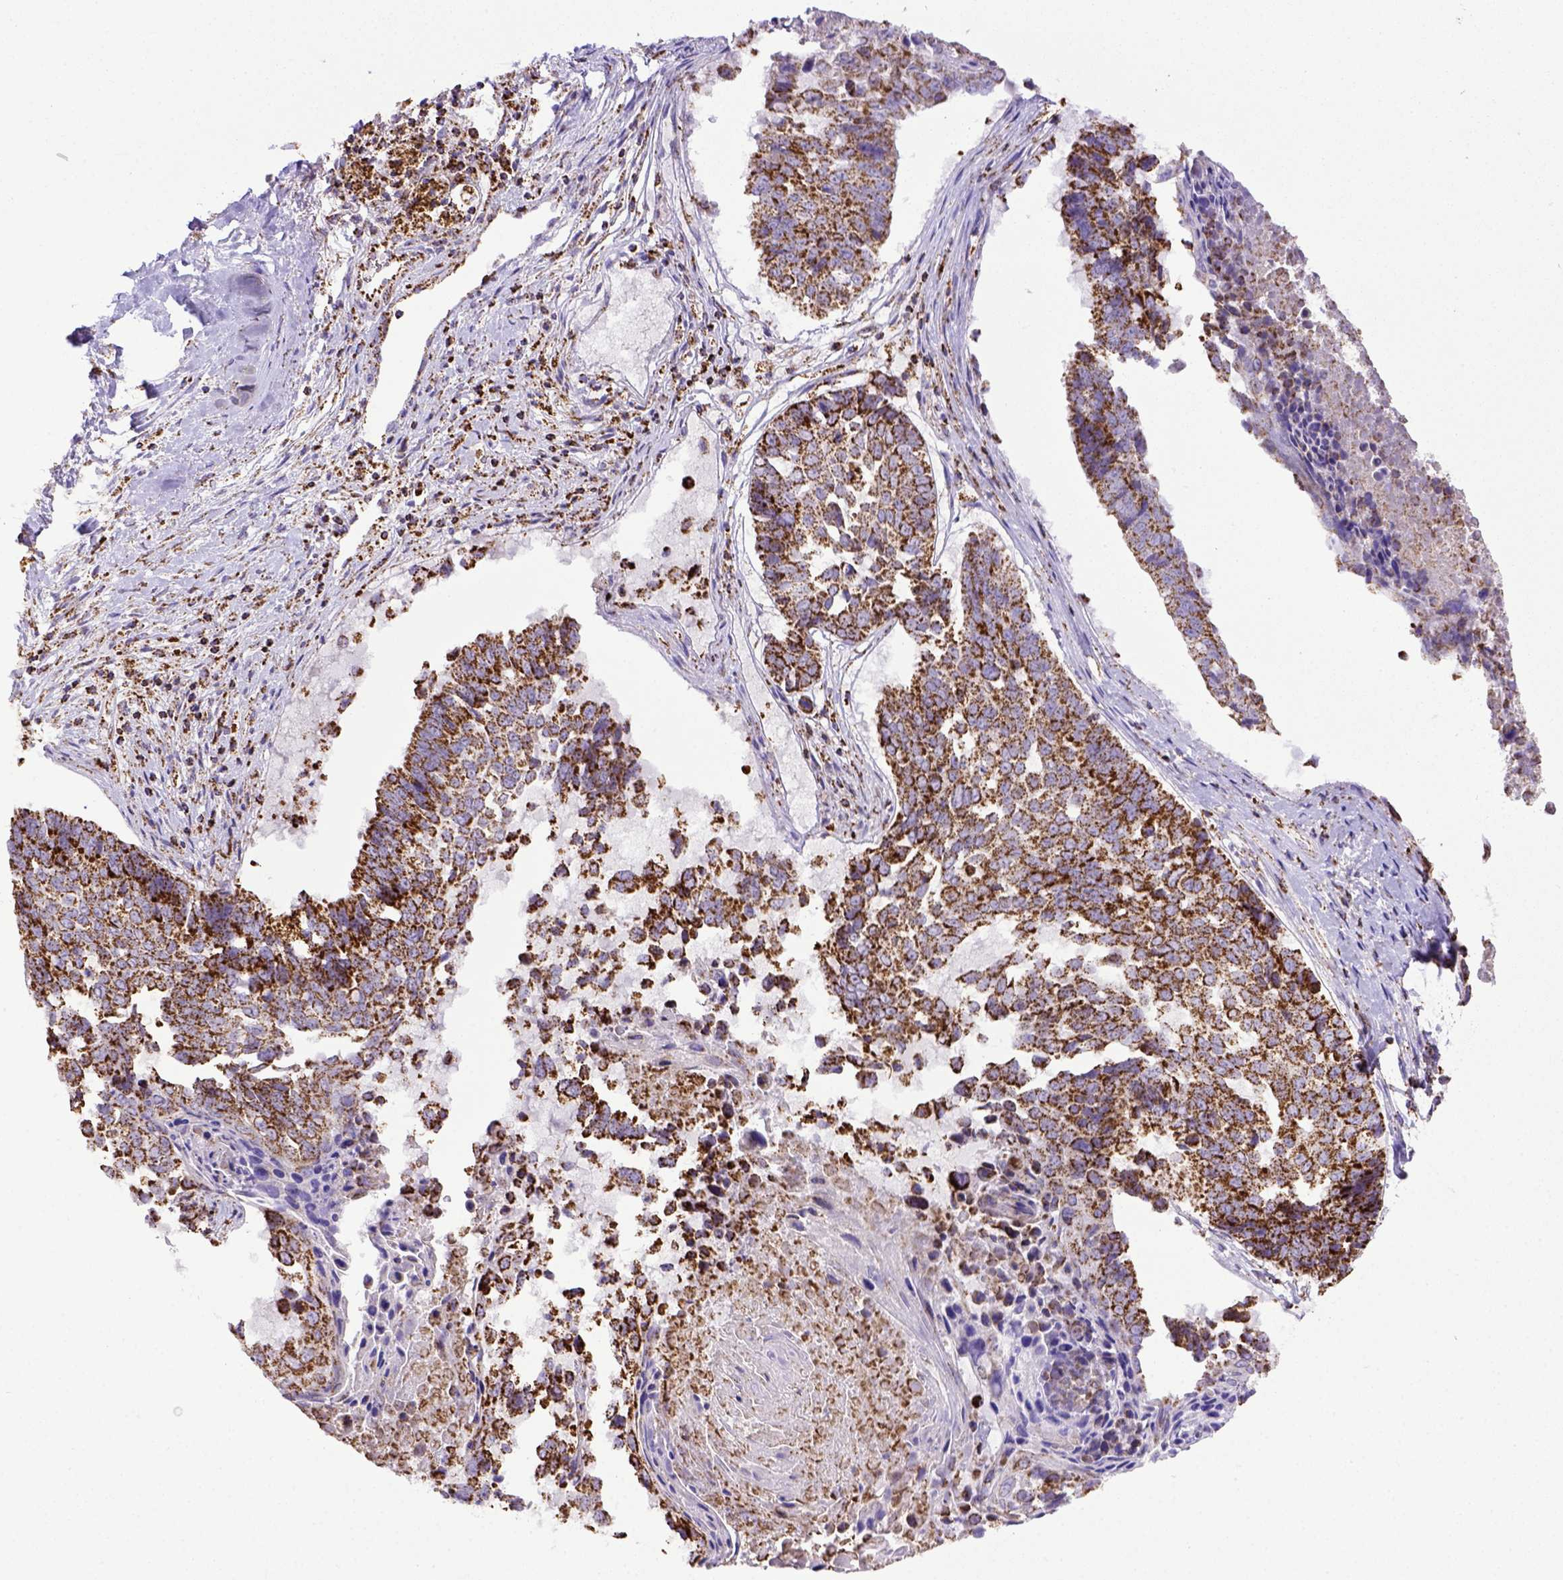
{"staining": {"intensity": "strong", "quantity": ">75%", "location": "cytoplasmic/membranous"}, "tissue": "lung cancer", "cell_type": "Tumor cells", "image_type": "cancer", "snomed": [{"axis": "morphology", "description": "Squamous cell carcinoma, NOS"}, {"axis": "topography", "description": "Lung"}], "caption": "Lung squamous cell carcinoma stained with DAB (3,3'-diaminobenzidine) immunohistochemistry (IHC) displays high levels of strong cytoplasmic/membranous expression in approximately >75% of tumor cells.", "gene": "MT-CO1", "patient": {"sex": "male", "age": 73}}